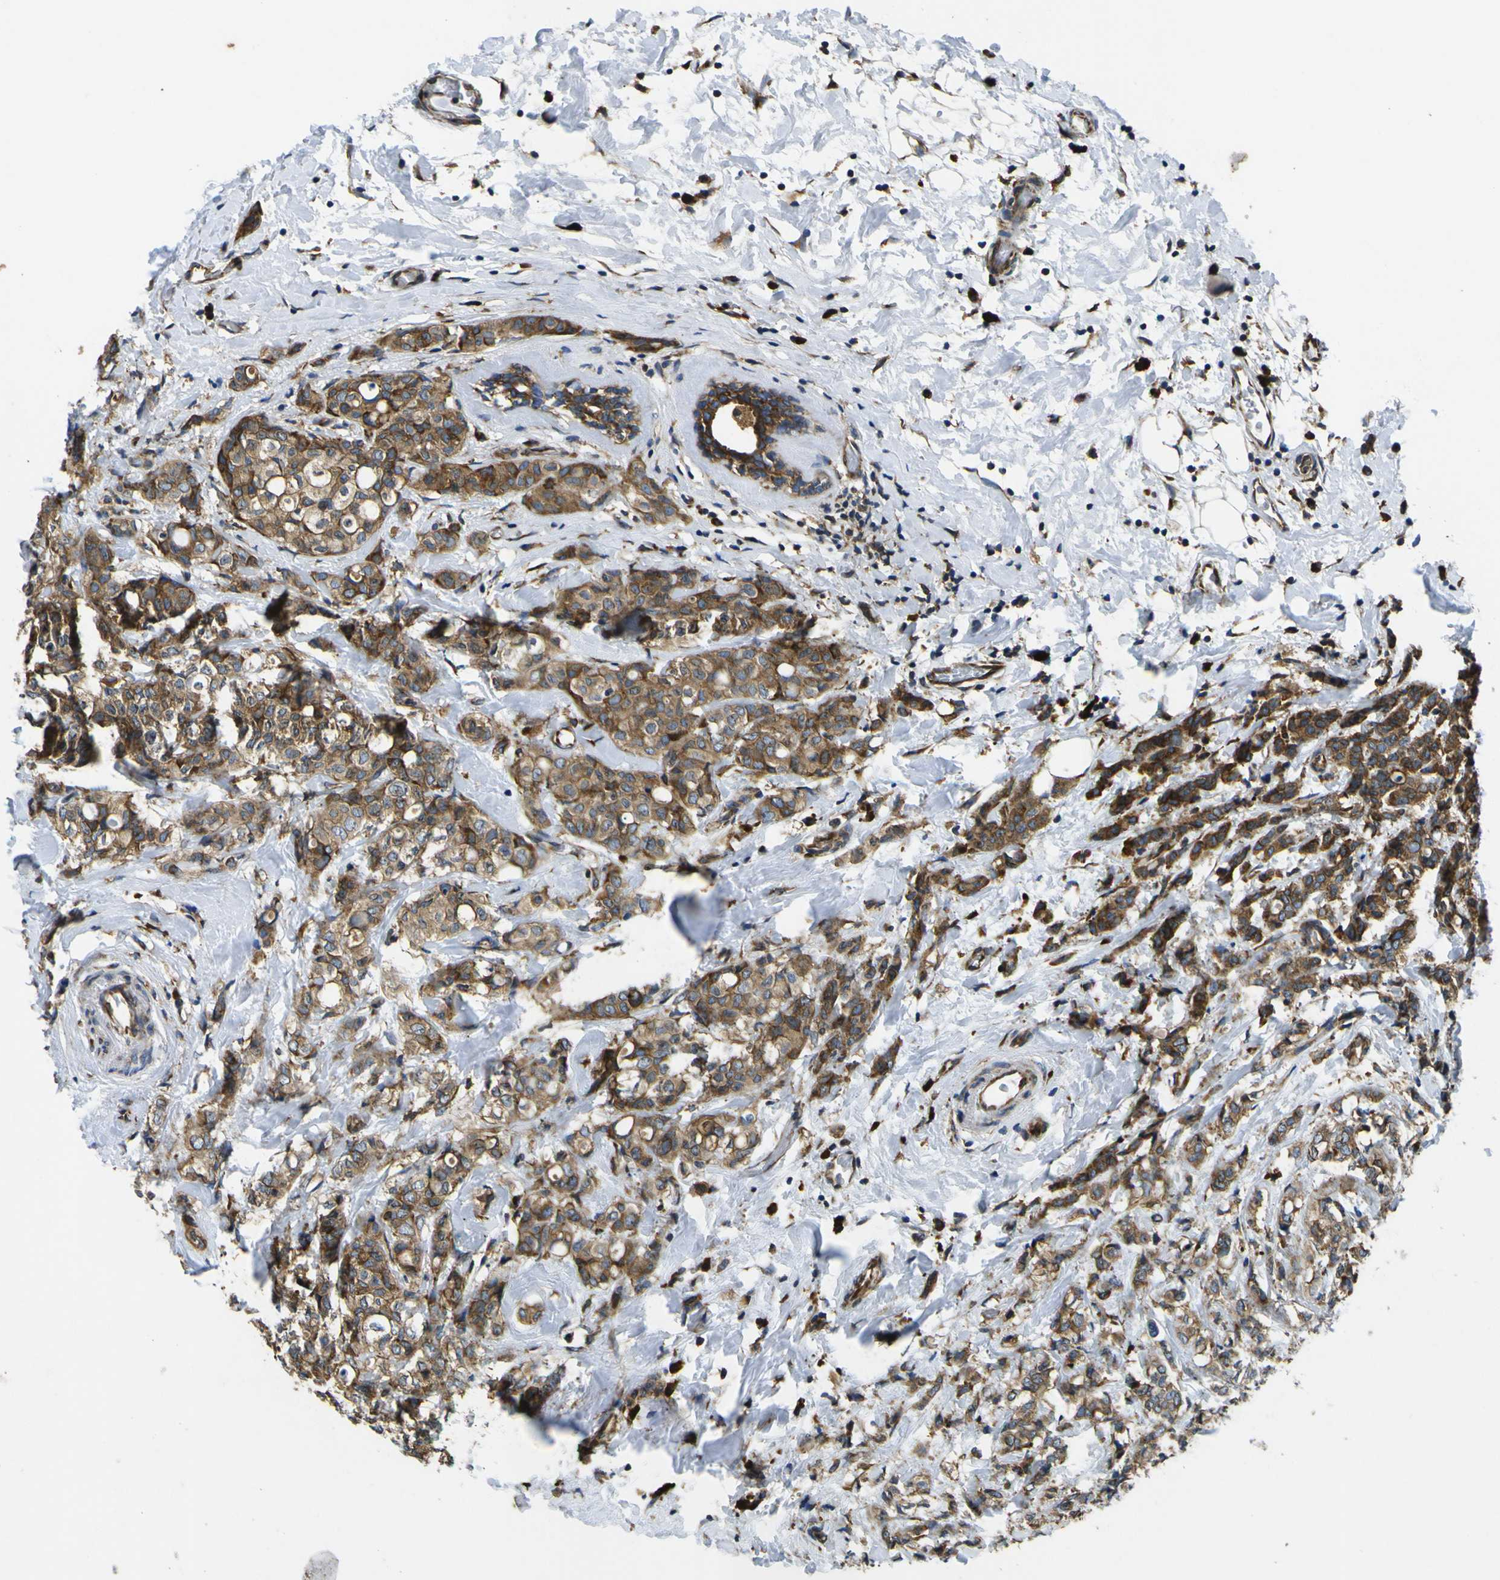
{"staining": {"intensity": "strong", "quantity": ">75%", "location": "cytoplasmic/membranous"}, "tissue": "breast cancer", "cell_type": "Tumor cells", "image_type": "cancer", "snomed": [{"axis": "morphology", "description": "Lobular carcinoma"}, {"axis": "topography", "description": "Breast"}], "caption": "Breast cancer tissue shows strong cytoplasmic/membranous expression in about >75% of tumor cells", "gene": "RPSA", "patient": {"sex": "female", "age": 60}}